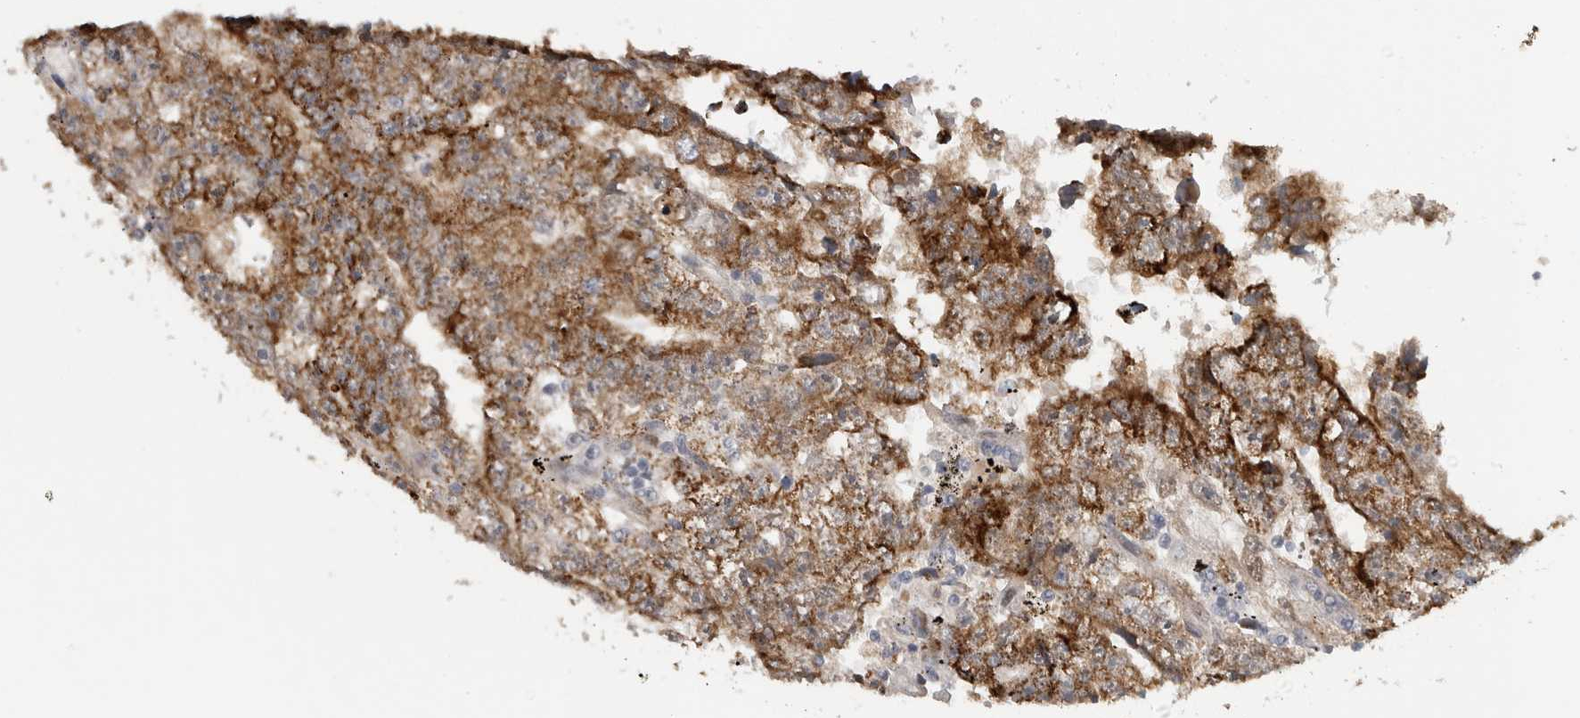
{"staining": {"intensity": "moderate", "quantity": ">75%", "location": "cytoplasmic/membranous"}, "tissue": "testis cancer", "cell_type": "Tumor cells", "image_type": "cancer", "snomed": [{"axis": "morphology", "description": "Carcinoma, Embryonal, NOS"}, {"axis": "topography", "description": "Testis"}], "caption": "IHC micrograph of human testis cancer stained for a protein (brown), which exhibits medium levels of moderate cytoplasmic/membranous positivity in about >75% of tumor cells.", "gene": "DYRK2", "patient": {"sex": "male", "age": 25}}